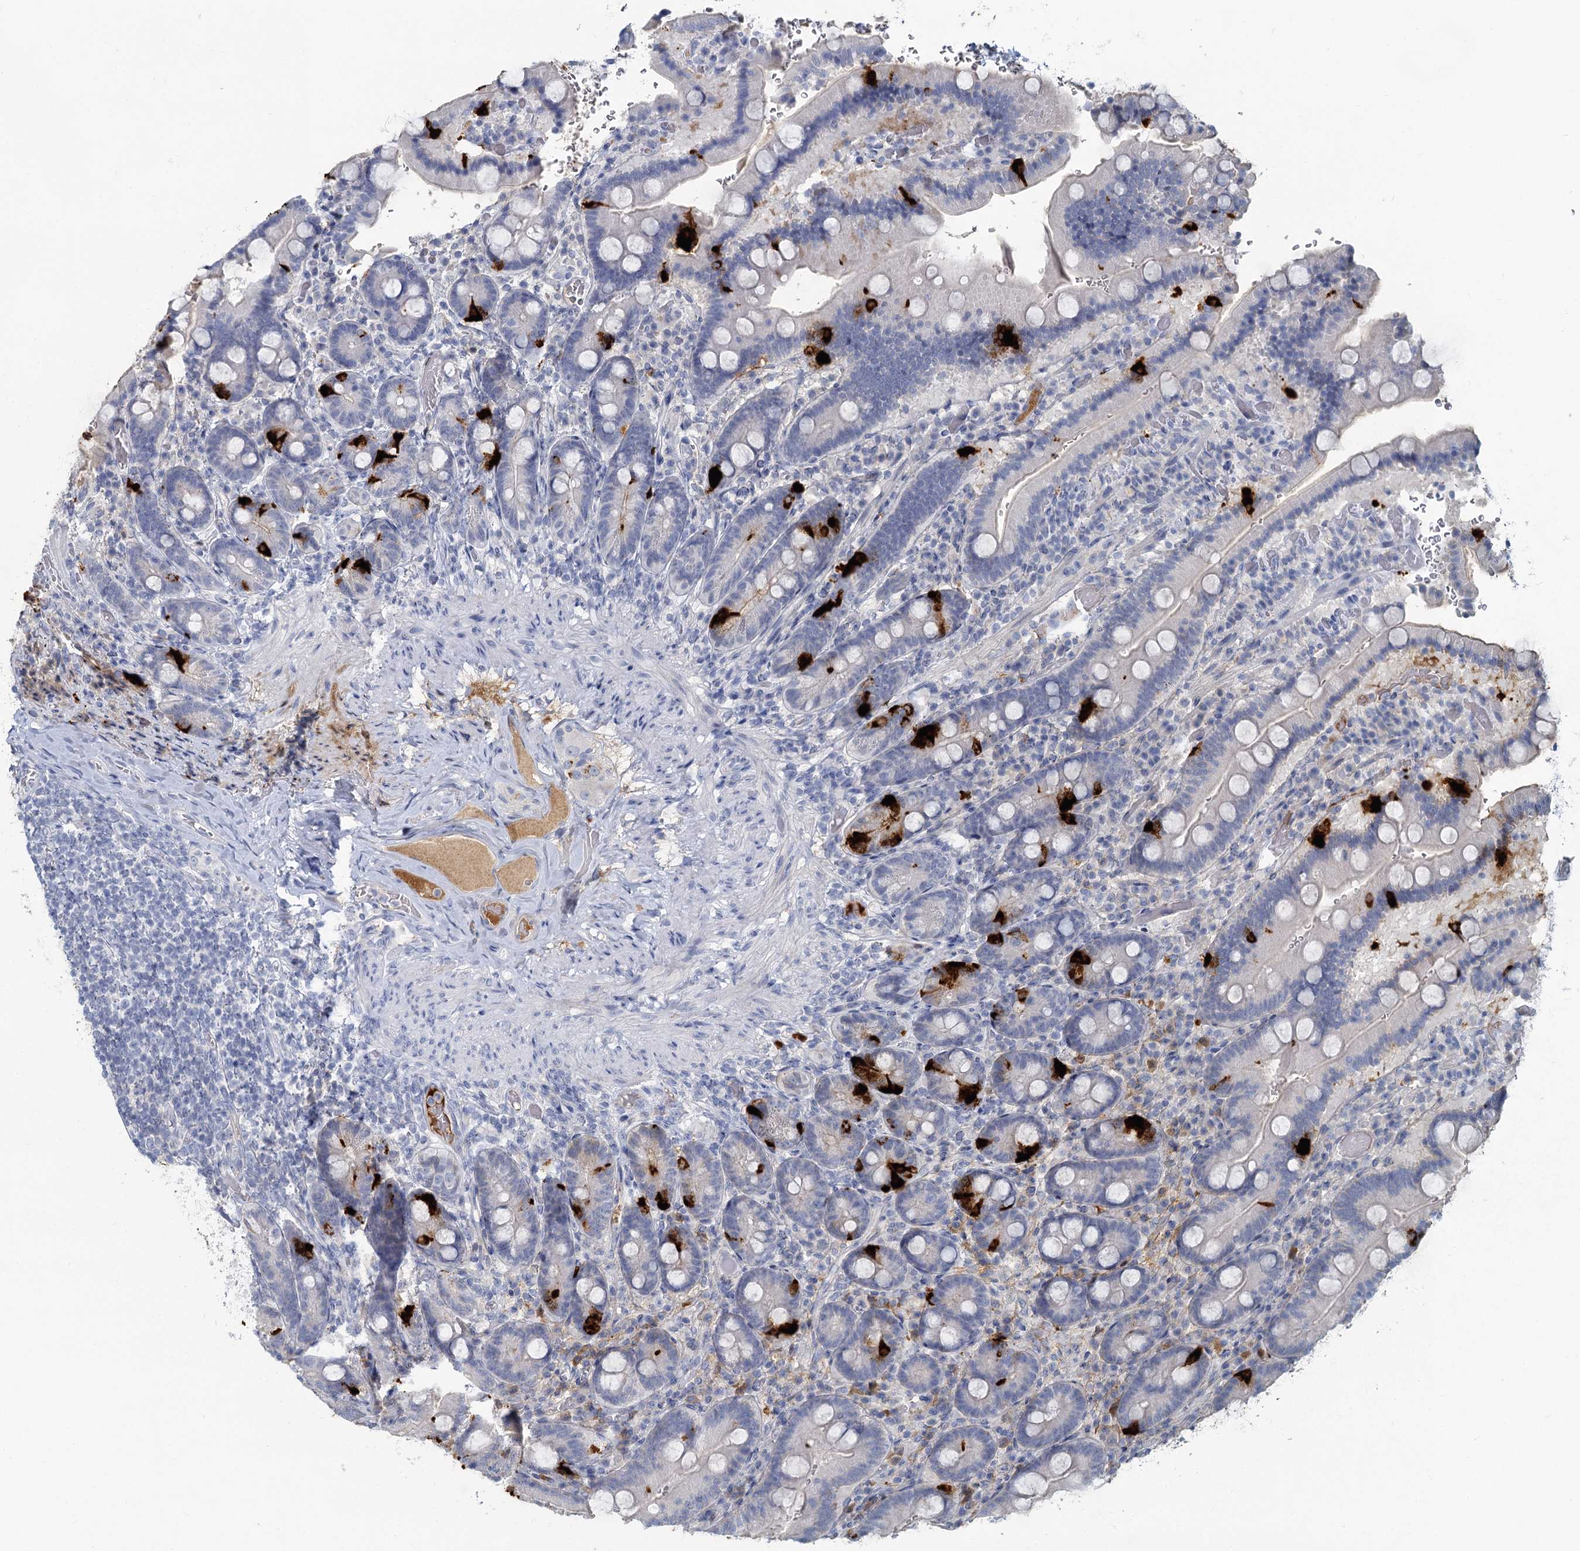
{"staining": {"intensity": "strong", "quantity": "<25%", "location": "cytoplasmic/membranous"}, "tissue": "duodenum", "cell_type": "Glandular cells", "image_type": "normal", "snomed": [{"axis": "morphology", "description": "Normal tissue, NOS"}, {"axis": "topography", "description": "Duodenum"}], "caption": "Immunohistochemistry staining of unremarkable duodenum, which reveals medium levels of strong cytoplasmic/membranous expression in about <25% of glandular cells indicating strong cytoplasmic/membranous protein positivity. The staining was performed using DAB (3,3'-diaminobenzidine) (brown) for protein detection and nuclei were counterstained in hematoxylin (blue).", "gene": "CHGA", "patient": {"sex": "female", "age": 62}}